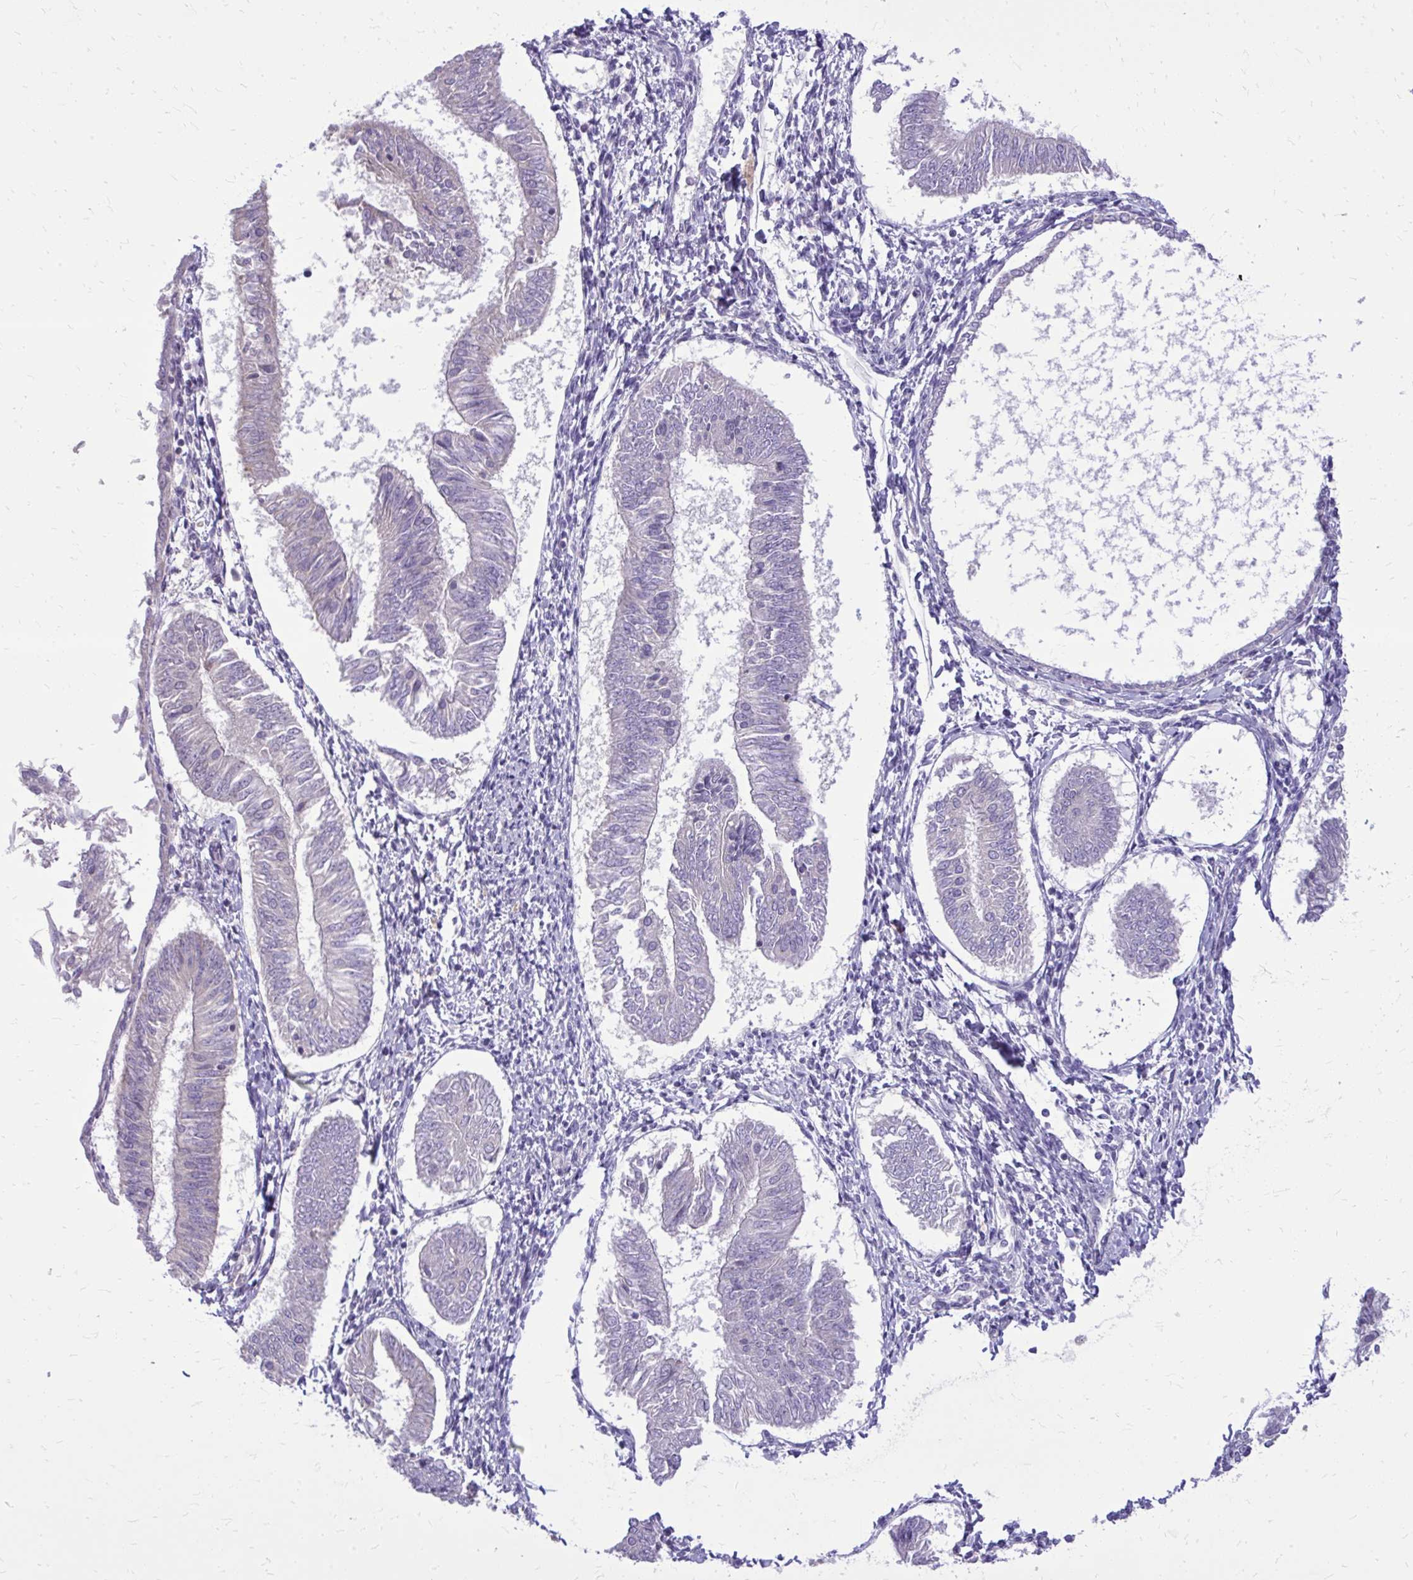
{"staining": {"intensity": "negative", "quantity": "none", "location": "none"}, "tissue": "endometrial cancer", "cell_type": "Tumor cells", "image_type": "cancer", "snomed": [{"axis": "morphology", "description": "Adenocarcinoma, NOS"}, {"axis": "topography", "description": "Endometrium"}], "caption": "This is a image of immunohistochemistry (IHC) staining of adenocarcinoma (endometrial), which shows no expression in tumor cells. (DAB (3,3'-diaminobenzidine) immunohistochemistry (IHC) visualized using brightfield microscopy, high magnification).", "gene": "DPY19L1", "patient": {"sex": "female", "age": 58}}